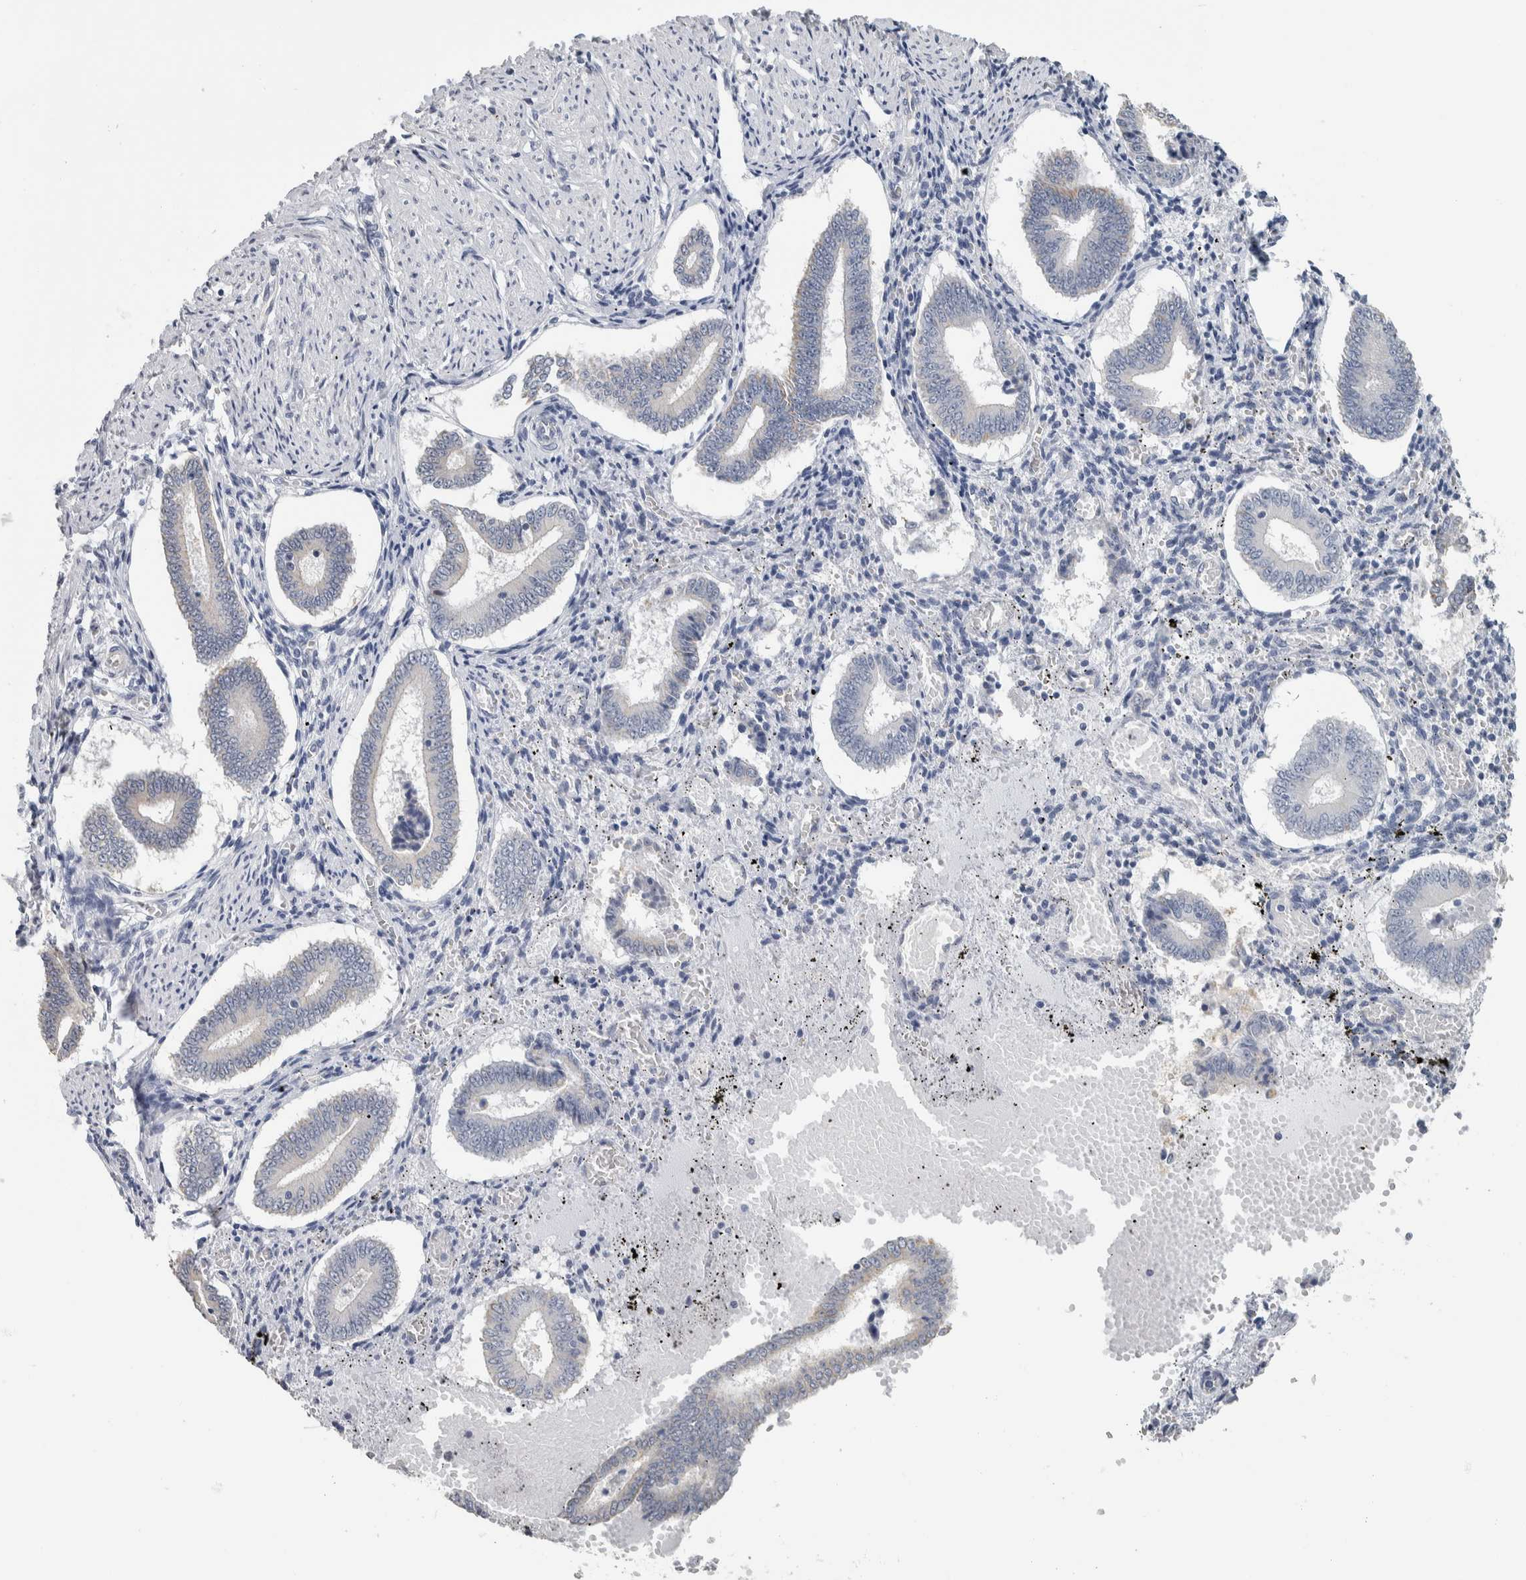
{"staining": {"intensity": "negative", "quantity": "none", "location": "none"}, "tissue": "endometrium", "cell_type": "Cells in endometrial stroma", "image_type": "normal", "snomed": [{"axis": "morphology", "description": "Normal tissue, NOS"}, {"axis": "topography", "description": "Endometrium"}], "caption": "This is an IHC image of normal human endometrium. There is no expression in cells in endometrial stroma.", "gene": "NEFM", "patient": {"sex": "female", "age": 42}}